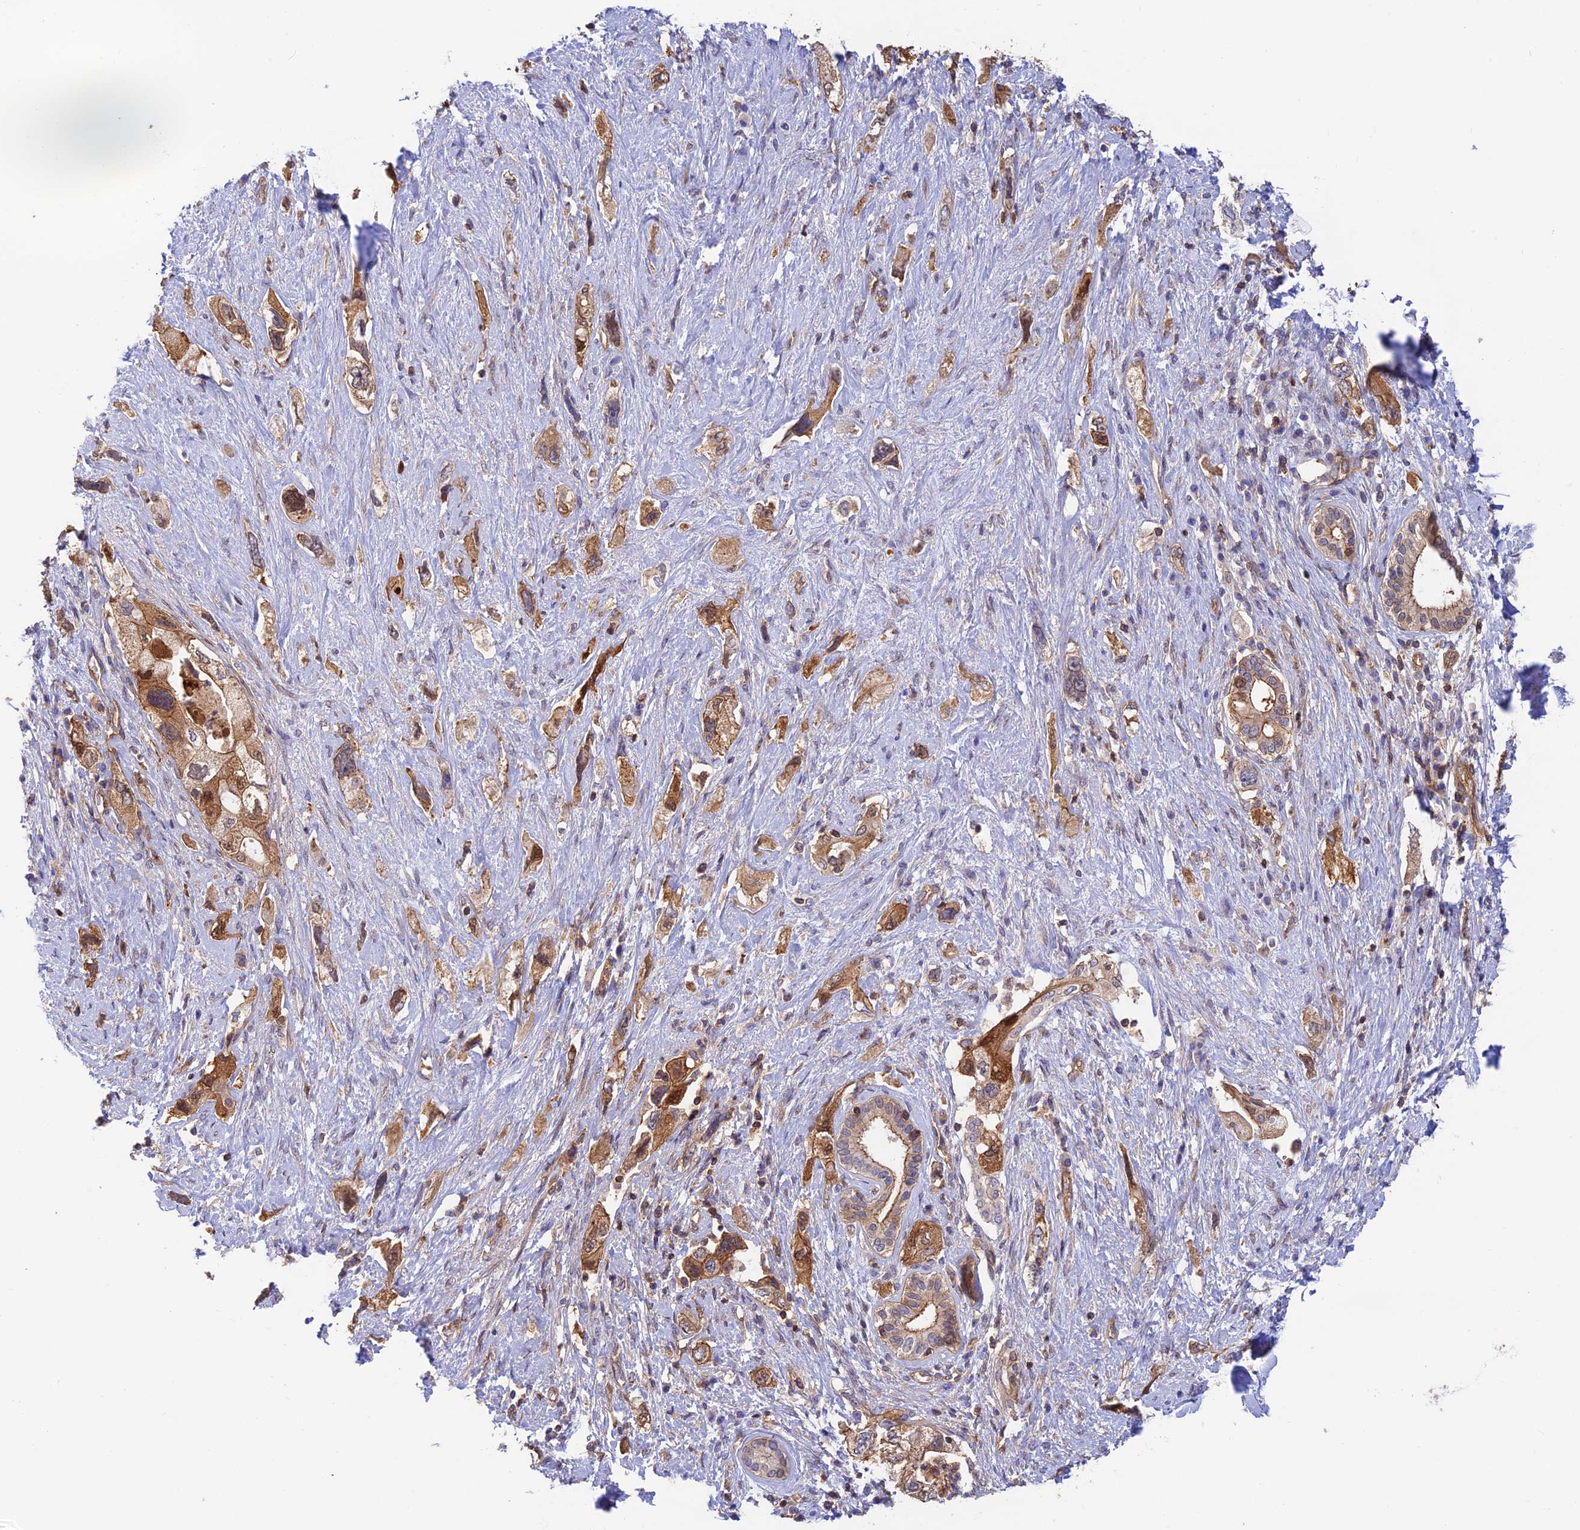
{"staining": {"intensity": "moderate", "quantity": ">75%", "location": "cytoplasmic/membranous,nuclear"}, "tissue": "pancreatic cancer", "cell_type": "Tumor cells", "image_type": "cancer", "snomed": [{"axis": "morphology", "description": "Adenocarcinoma, NOS"}, {"axis": "topography", "description": "Pancreas"}], "caption": "Immunohistochemistry histopathology image of adenocarcinoma (pancreatic) stained for a protein (brown), which shows medium levels of moderate cytoplasmic/membranous and nuclear positivity in approximately >75% of tumor cells.", "gene": "PPP1R12C", "patient": {"sex": "female", "age": 73}}